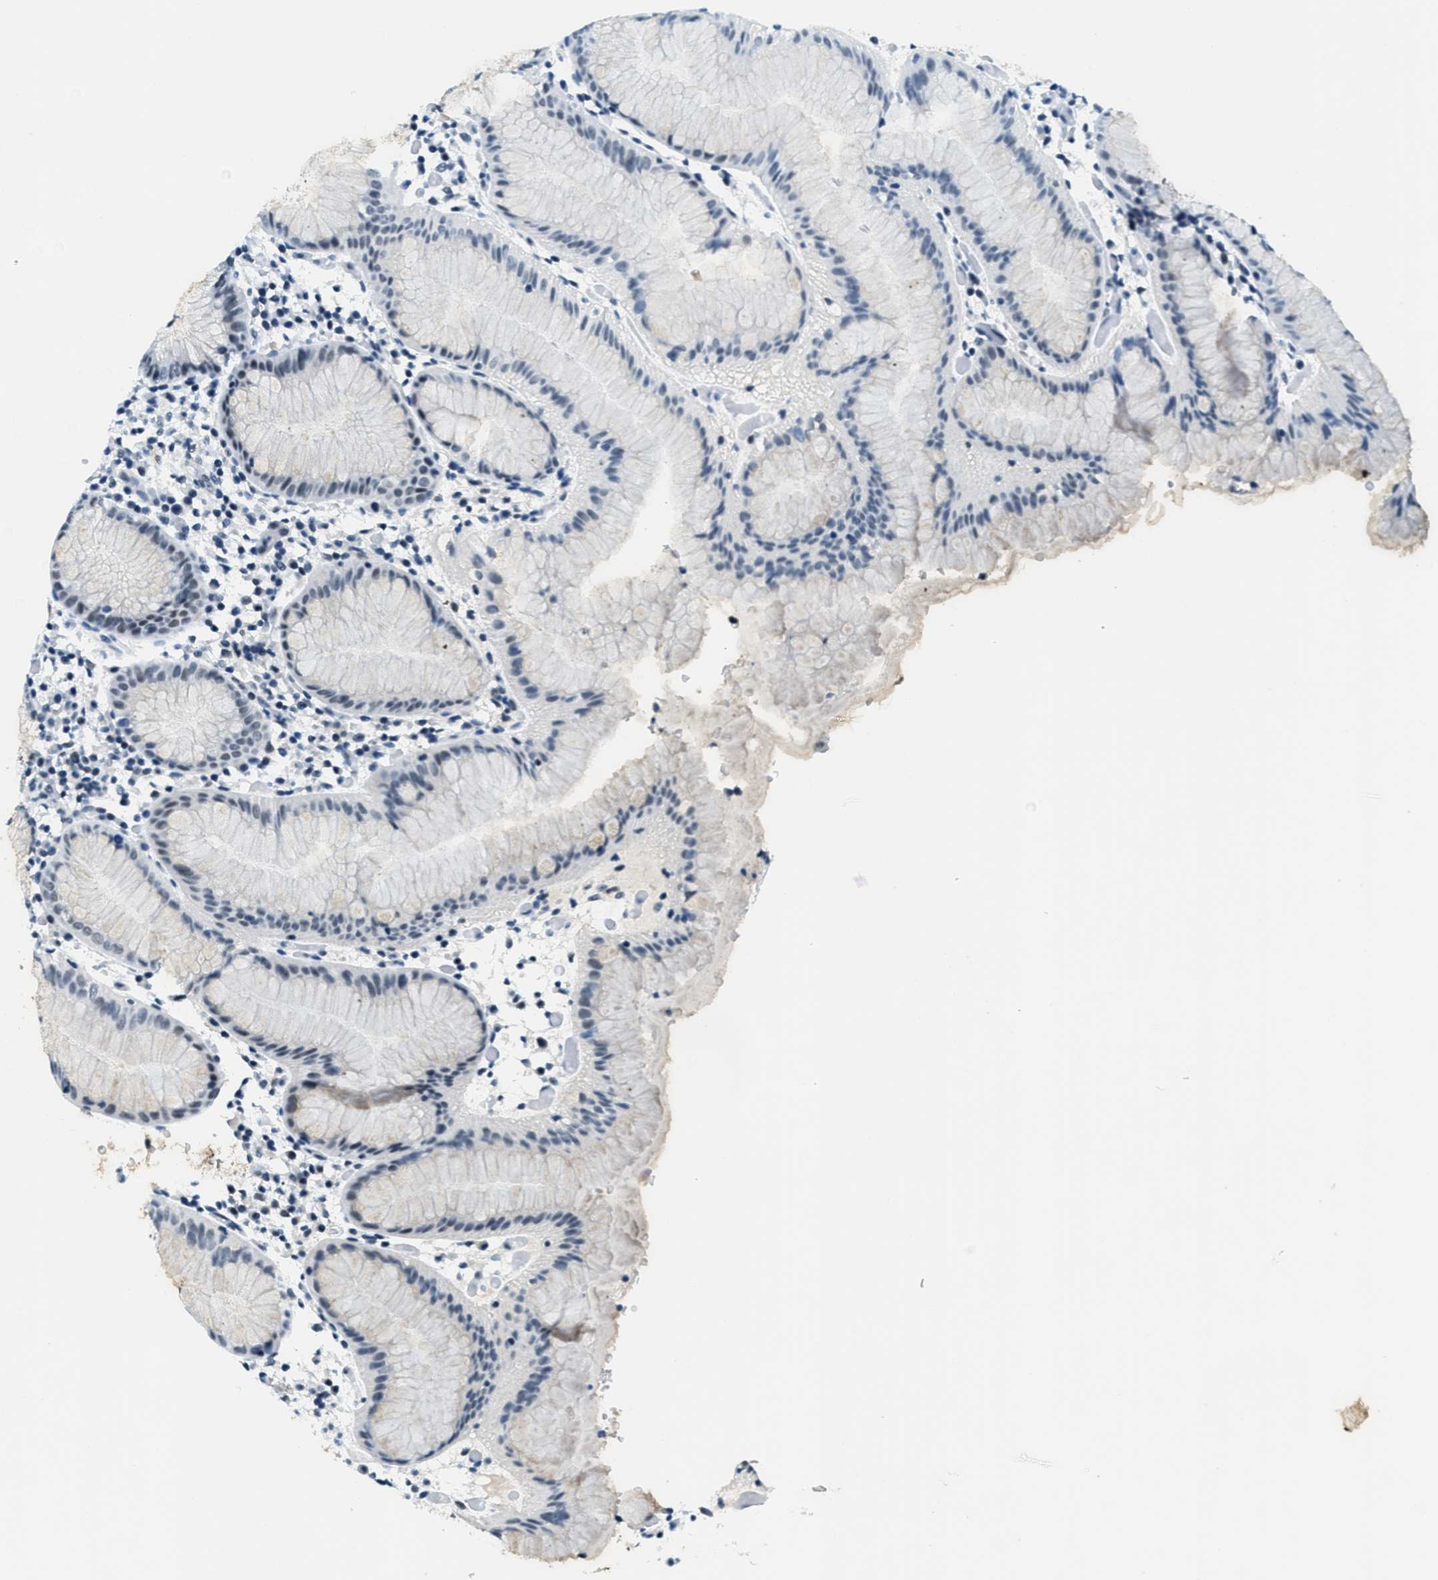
{"staining": {"intensity": "moderate", "quantity": "<25%", "location": "nuclear"}, "tissue": "stomach", "cell_type": "Glandular cells", "image_type": "normal", "snomed": [{"axis": "morphology", "description": "Normal tissue, NOS"}, {"axis": "topography", "description": "Stomach"}, {"axis": "topography", "description": "Stomach, lower"}], "caption": "Moderate nuclear staining for a protein is seen in approximately <25% of glandular cells of normal stomach using immunohistochemistry.", "gene": "SSB", "patient": {"sex": "female", "age": 75}}